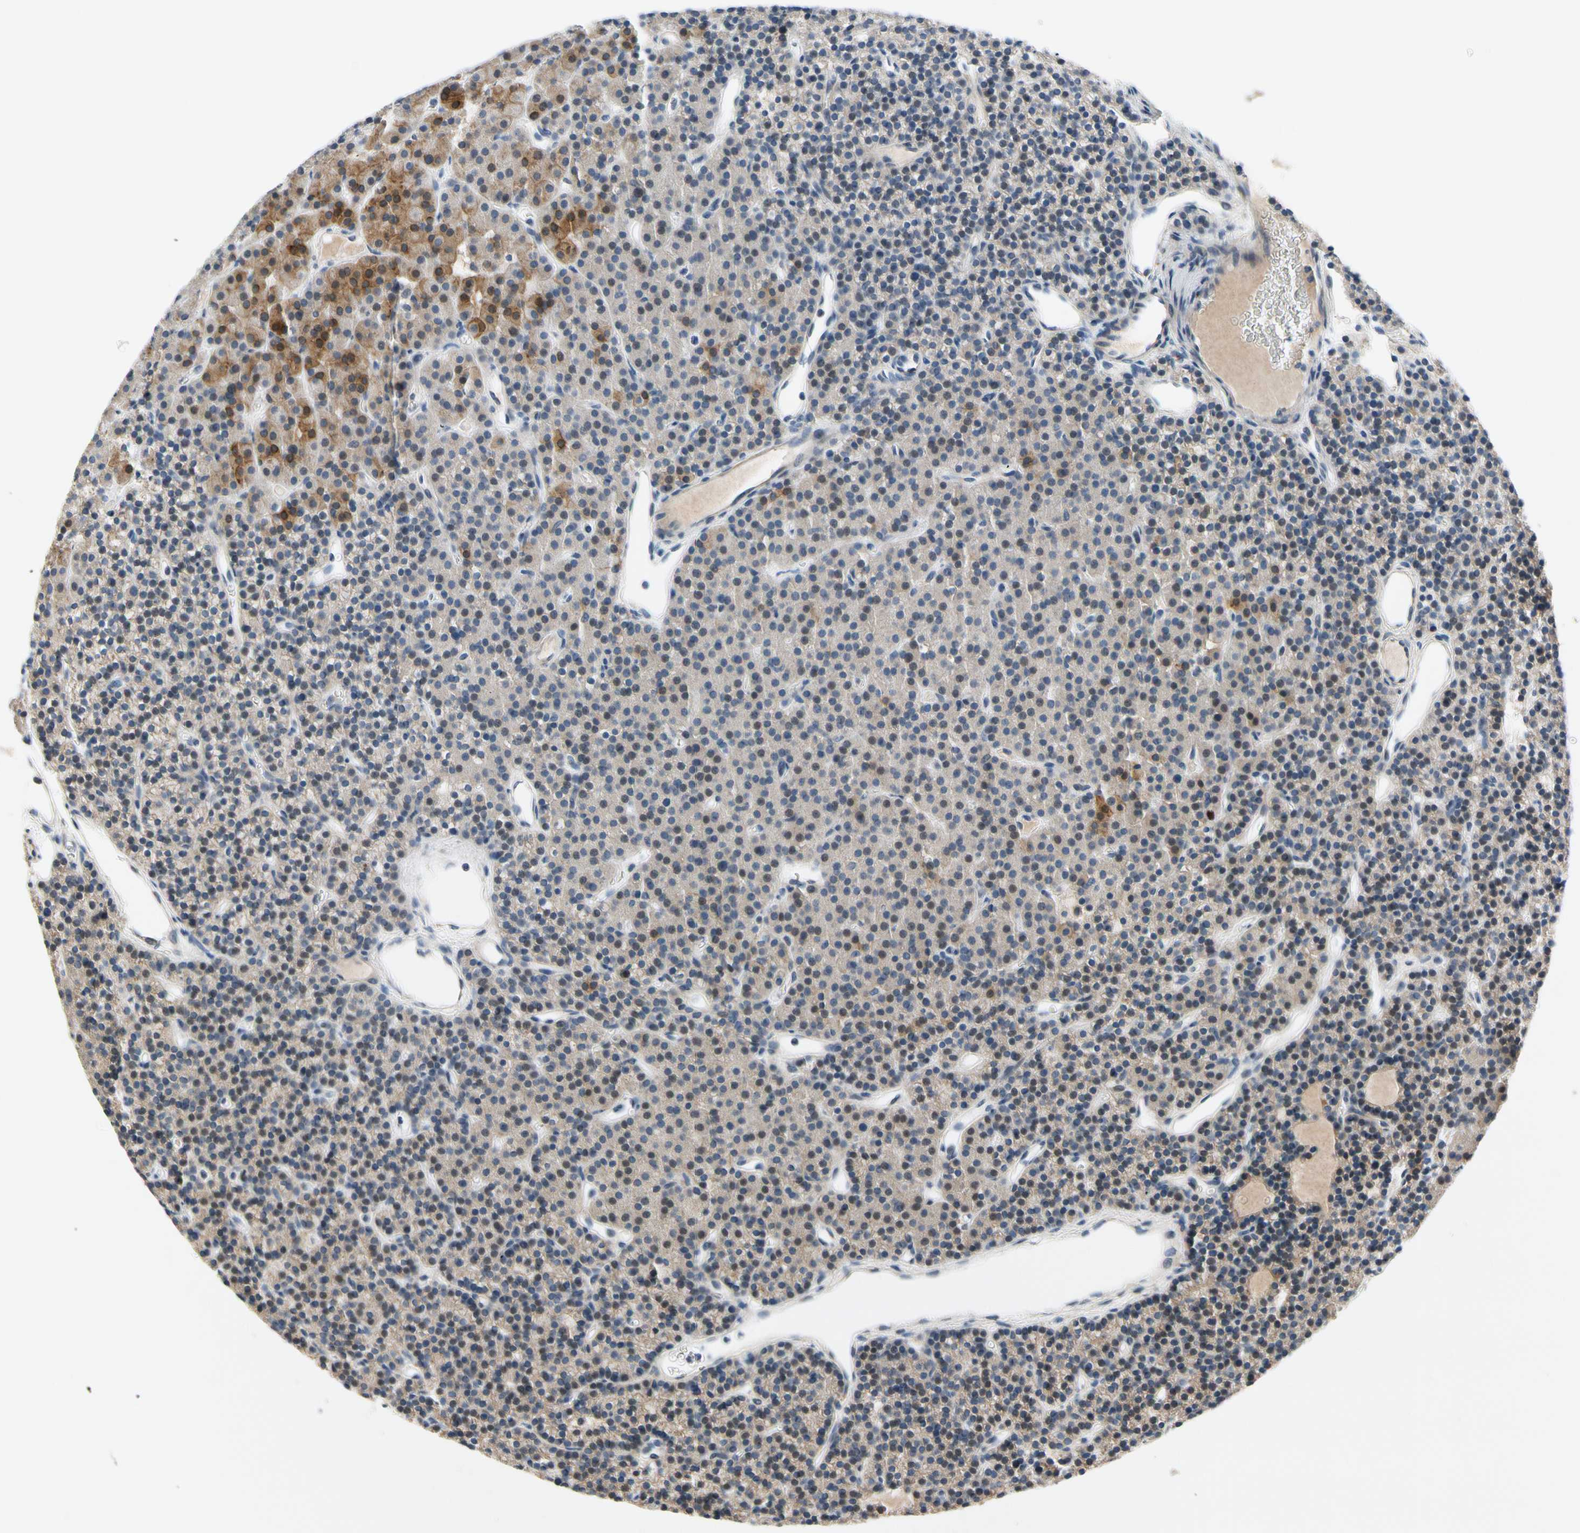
{"staining": {"intensity": "moderate", "quantity": "<25%", "location": "cytoplasmic/membranous"}, "tissue": "parathyroid gland", "cell_type": "Glandular cells", "image_type": "normal", "snomed": [{"axis": "morphology", "description": "Normal tissue, NOS"}, {"axis": "morphology", "description": "Hyperplasia, NOS"}, {"axis": "topography", "description": "Parathyroid gland"}], "caption": "Protein positivity by immunohistochemistry (IHC) demonstrates moderate cytoplasmic/membranous staining in about <25% of glandular cells in benign parathyroid gland.", "gene": "SLC27A6", "patient": {"sex": "male", "age": 44}}